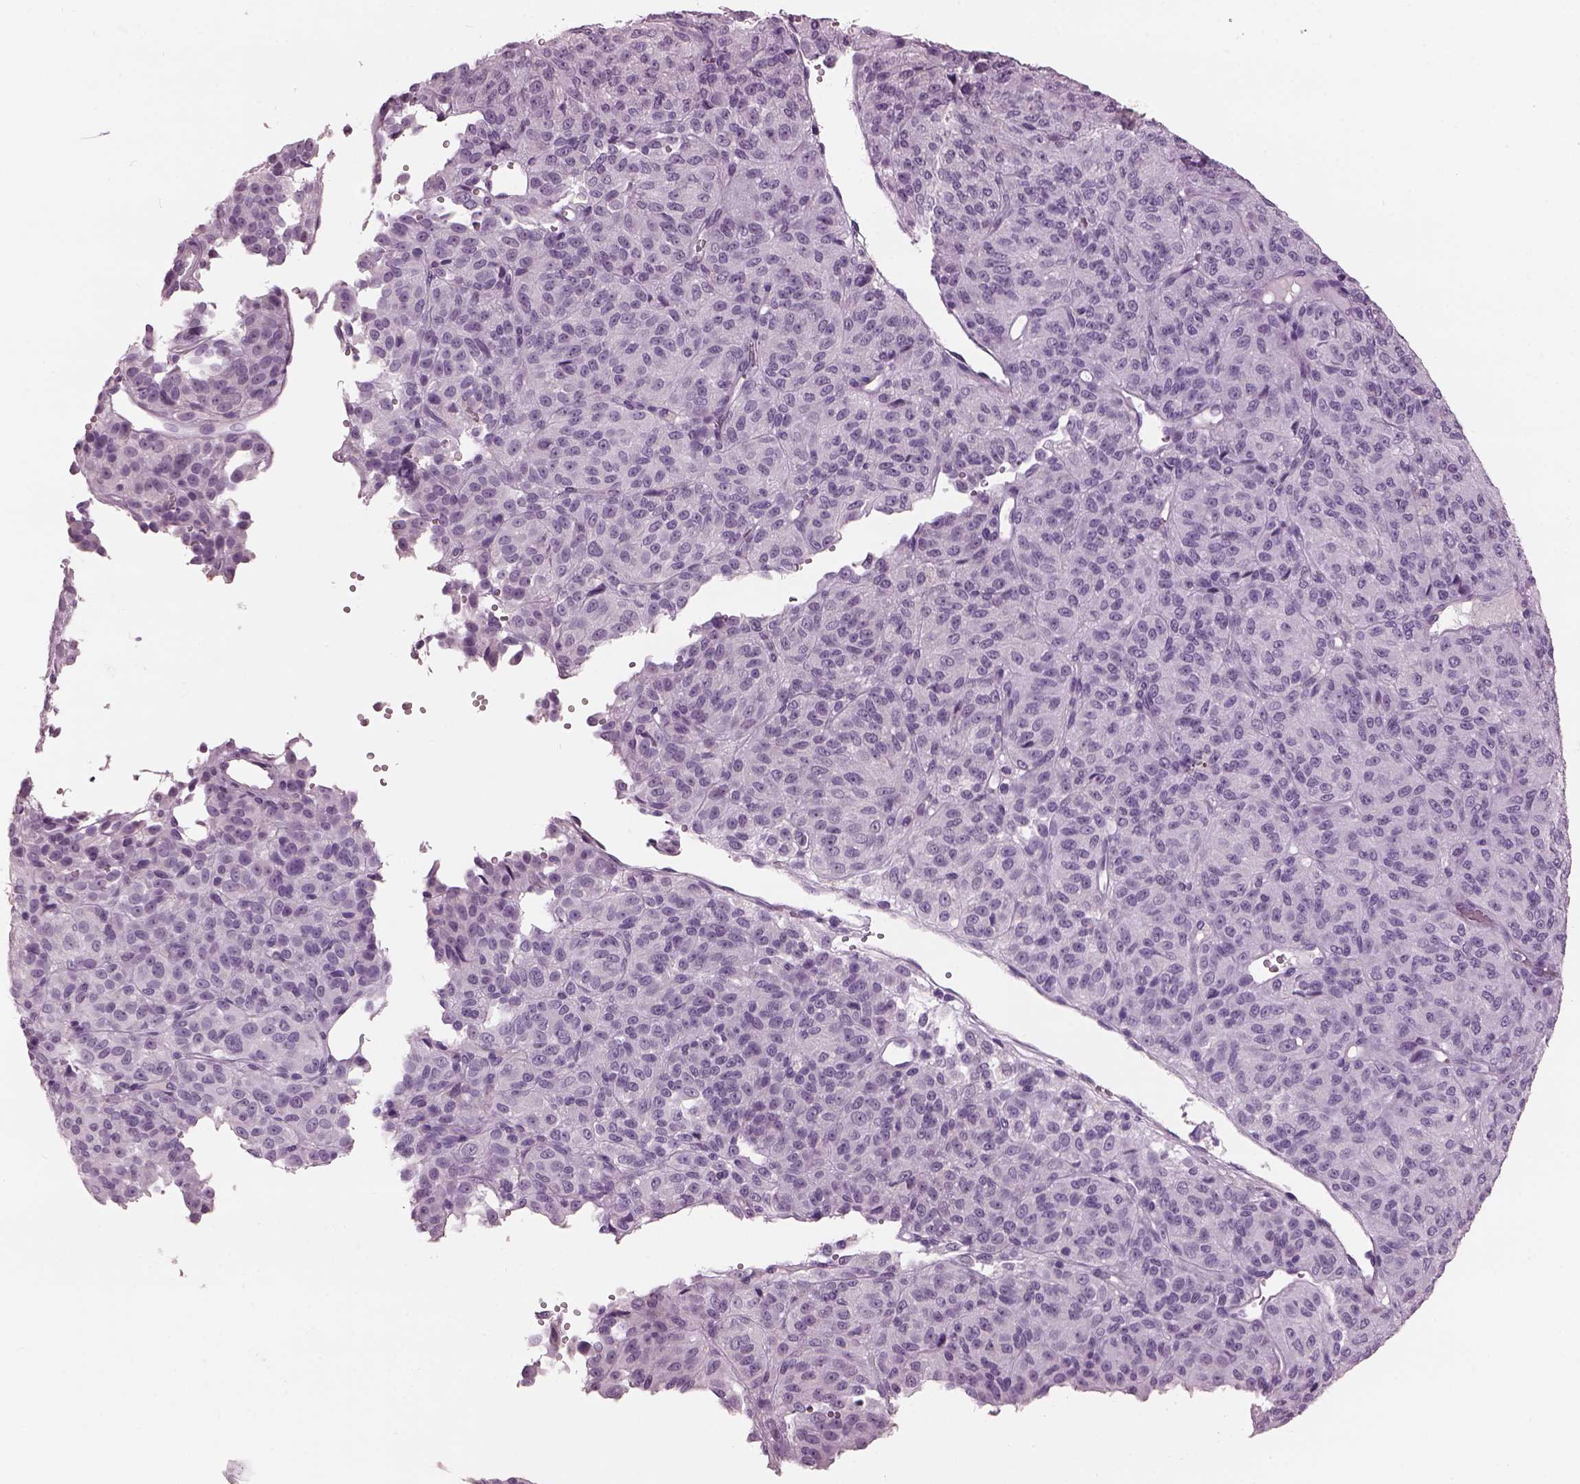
{"staining": {"intensity": "negative", "quantity": "none", "location": "none"}, "tissue": "melanoma", "cell_type": "Tumor cells", "image_type": "cancer", "snomed": [{"axis": "morphology", "description": "Malignant melanoma, Metastatic site"}, {"axis": "topography", "description": "Brain"}], "caption": "Micrograph shows no significant protein positivity in tumor cells of melanoma.", "gene": "PACRG", "patient": {"sex": "female", "age": 56}}